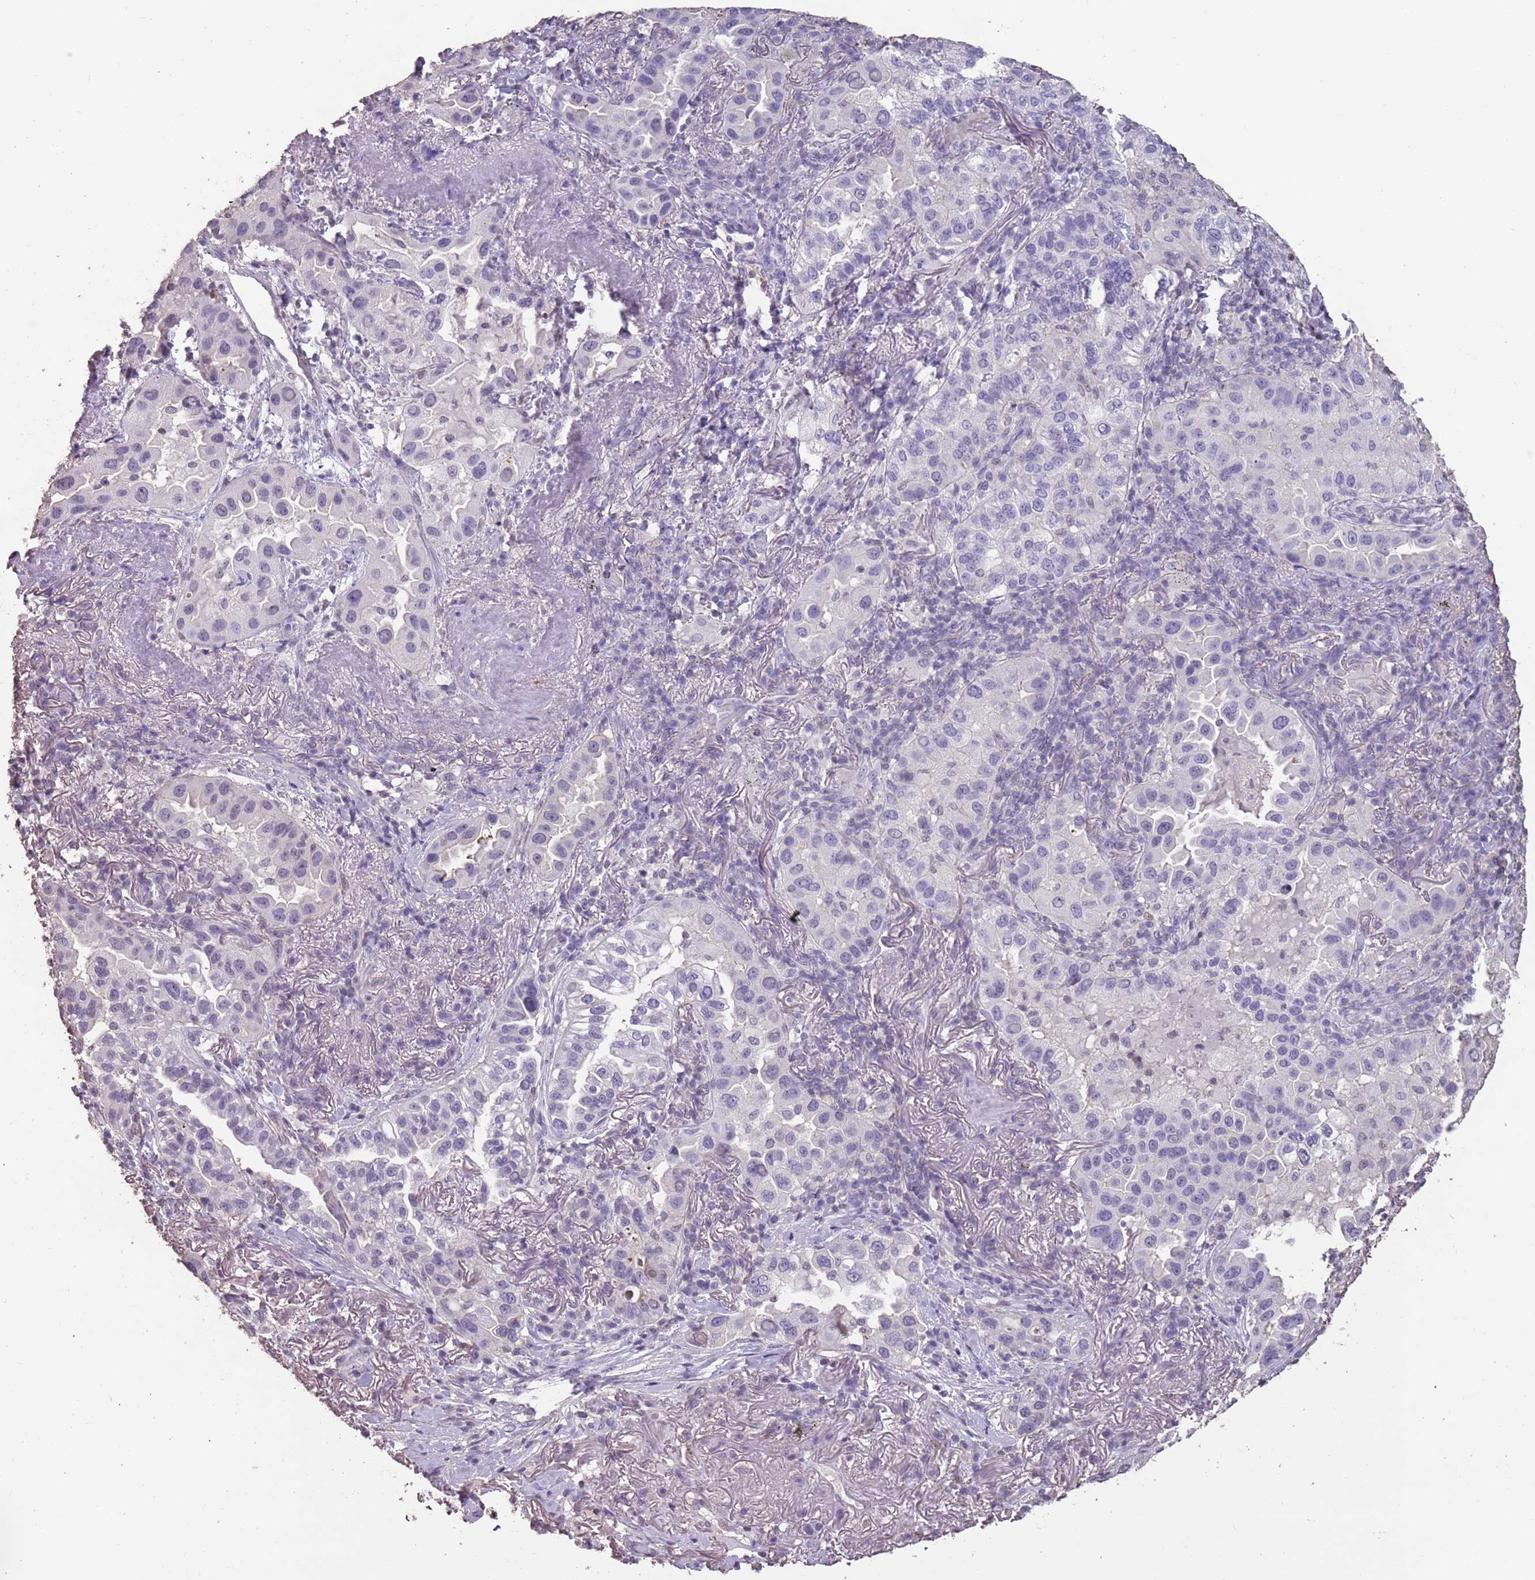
{"staining": {"intensity": "negative", "quantity": "none", "location": "none"}, "tissue": "lung cancer", "cell_type": "Tumor cells", "image_type": "cancer", "snomed": [{"axis": "morphology", "description": "Adenocarcinoma, NOS"}, {"axis": "topography", "description": "Lung"}], "caption": "High magnification brightfield microscopy of adenocarcinoma (lung) stained with DAB (3,3'-diaminobenzidine) (brown) and counterstained with hematoxylin (blue): tumor cells show no significant expression.", "gene": "SUN5", "patient": {"sex": "female", "age": 69}}